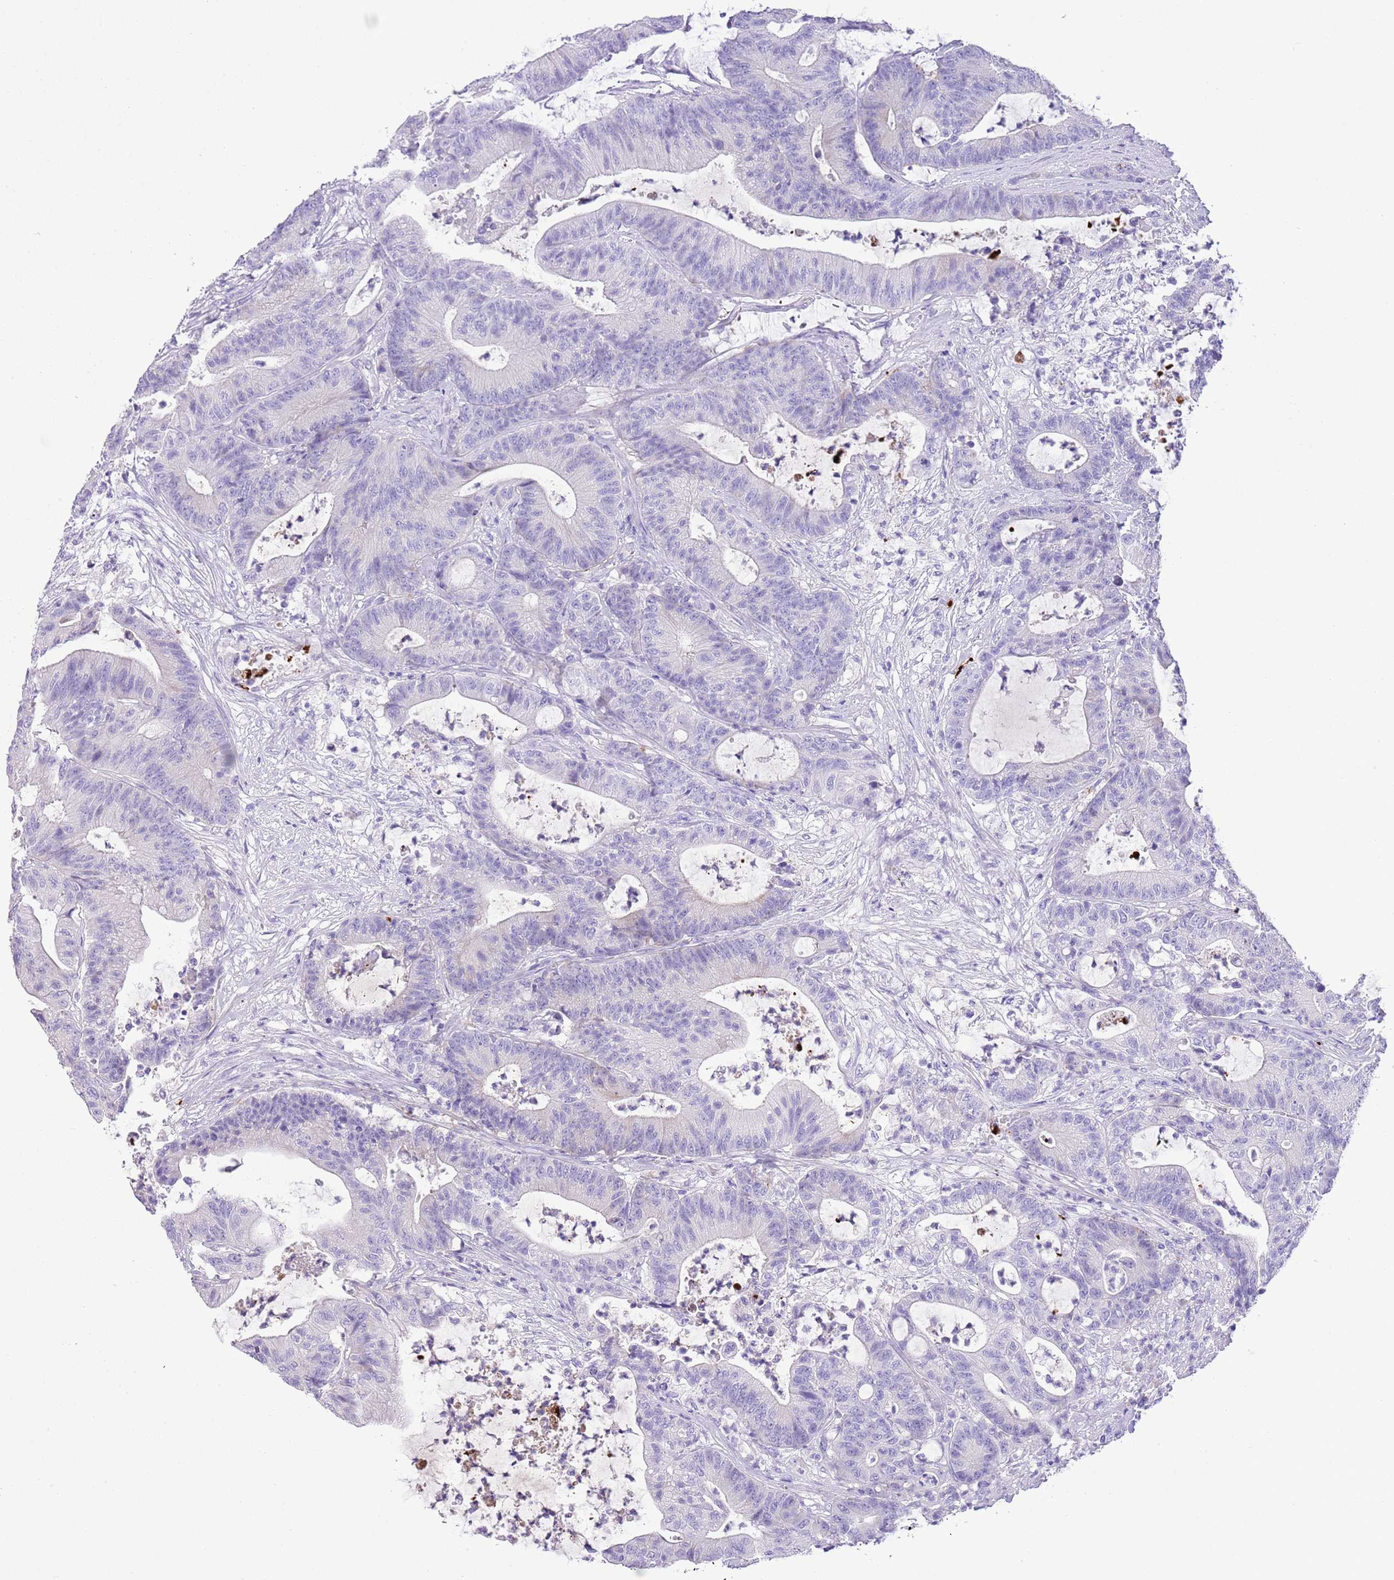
{"staining": {"intensity": "negative", "quantity": "none", "location": "none"}, "tissue": "colorectal cancer", "cell_type": "Tumor cells", "image_type": "cancer", "snomed": [{"axis": "morphology", "description": "Adenocarcinoma, NOS"}, {"axis": "topography", "description": "Colon"}], "caption": "IHC of colorectal adenocarcinoma demonstrates no staining in tumor cells. Nuclei are stained in blue.", "gene": "CLEC2A", "patient": {"sex": "female", "age": 84}}